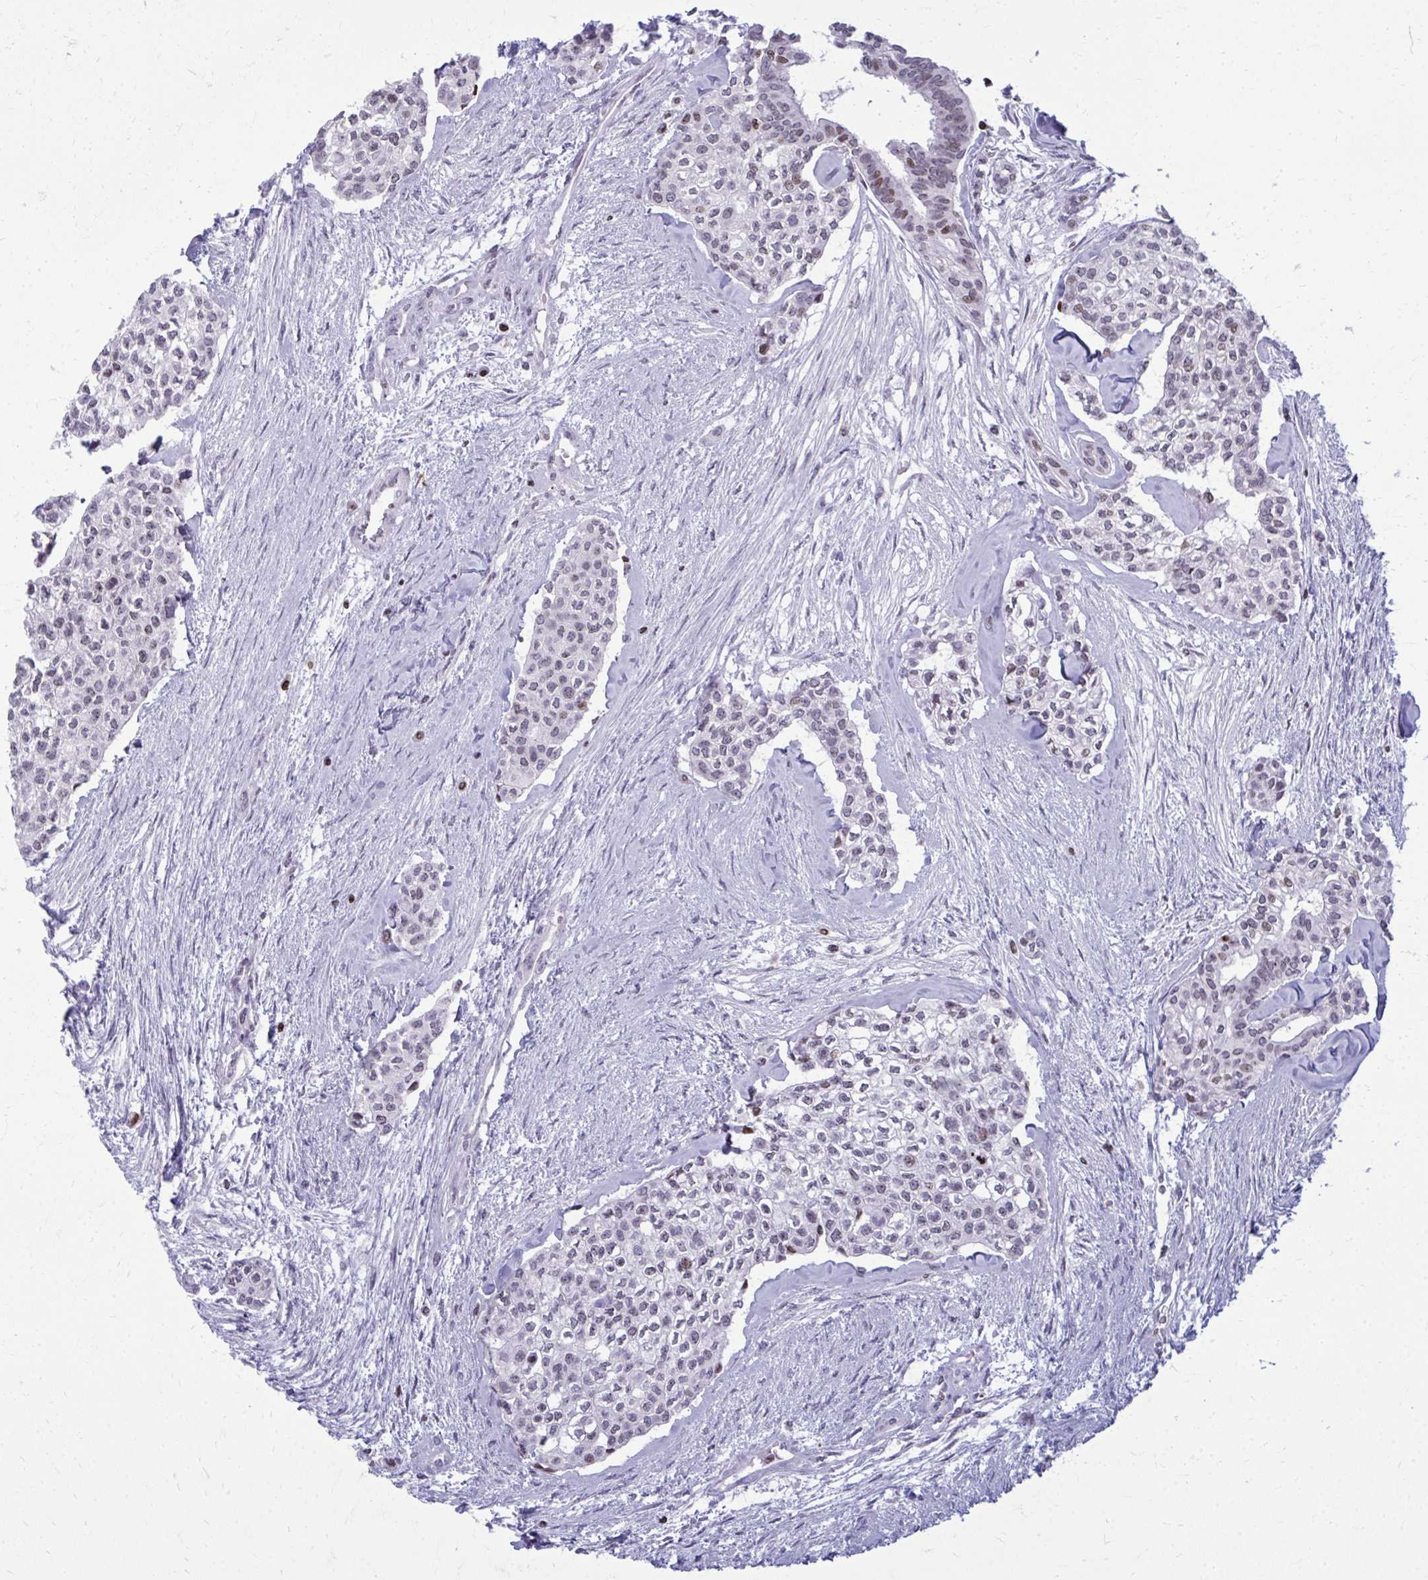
{"staining": {"intensity": "weak", "quantity": "<25%", "location": "nuclear"}, "tissue": "head and neck cancer", "cell_type": "Tumor cells", "image_type": "cancer", "snomed": [{"axis": "morphology", "description": "Adenocarcinoma, NOS"}, {"axis": "topography", "description": "Head-Neck"}], "caption": "Tumor cells show no significant positivity in head and neck adenocarcinoma.", "gene": "AP5M1", "patient": {"sex": "male", "age": 81}}